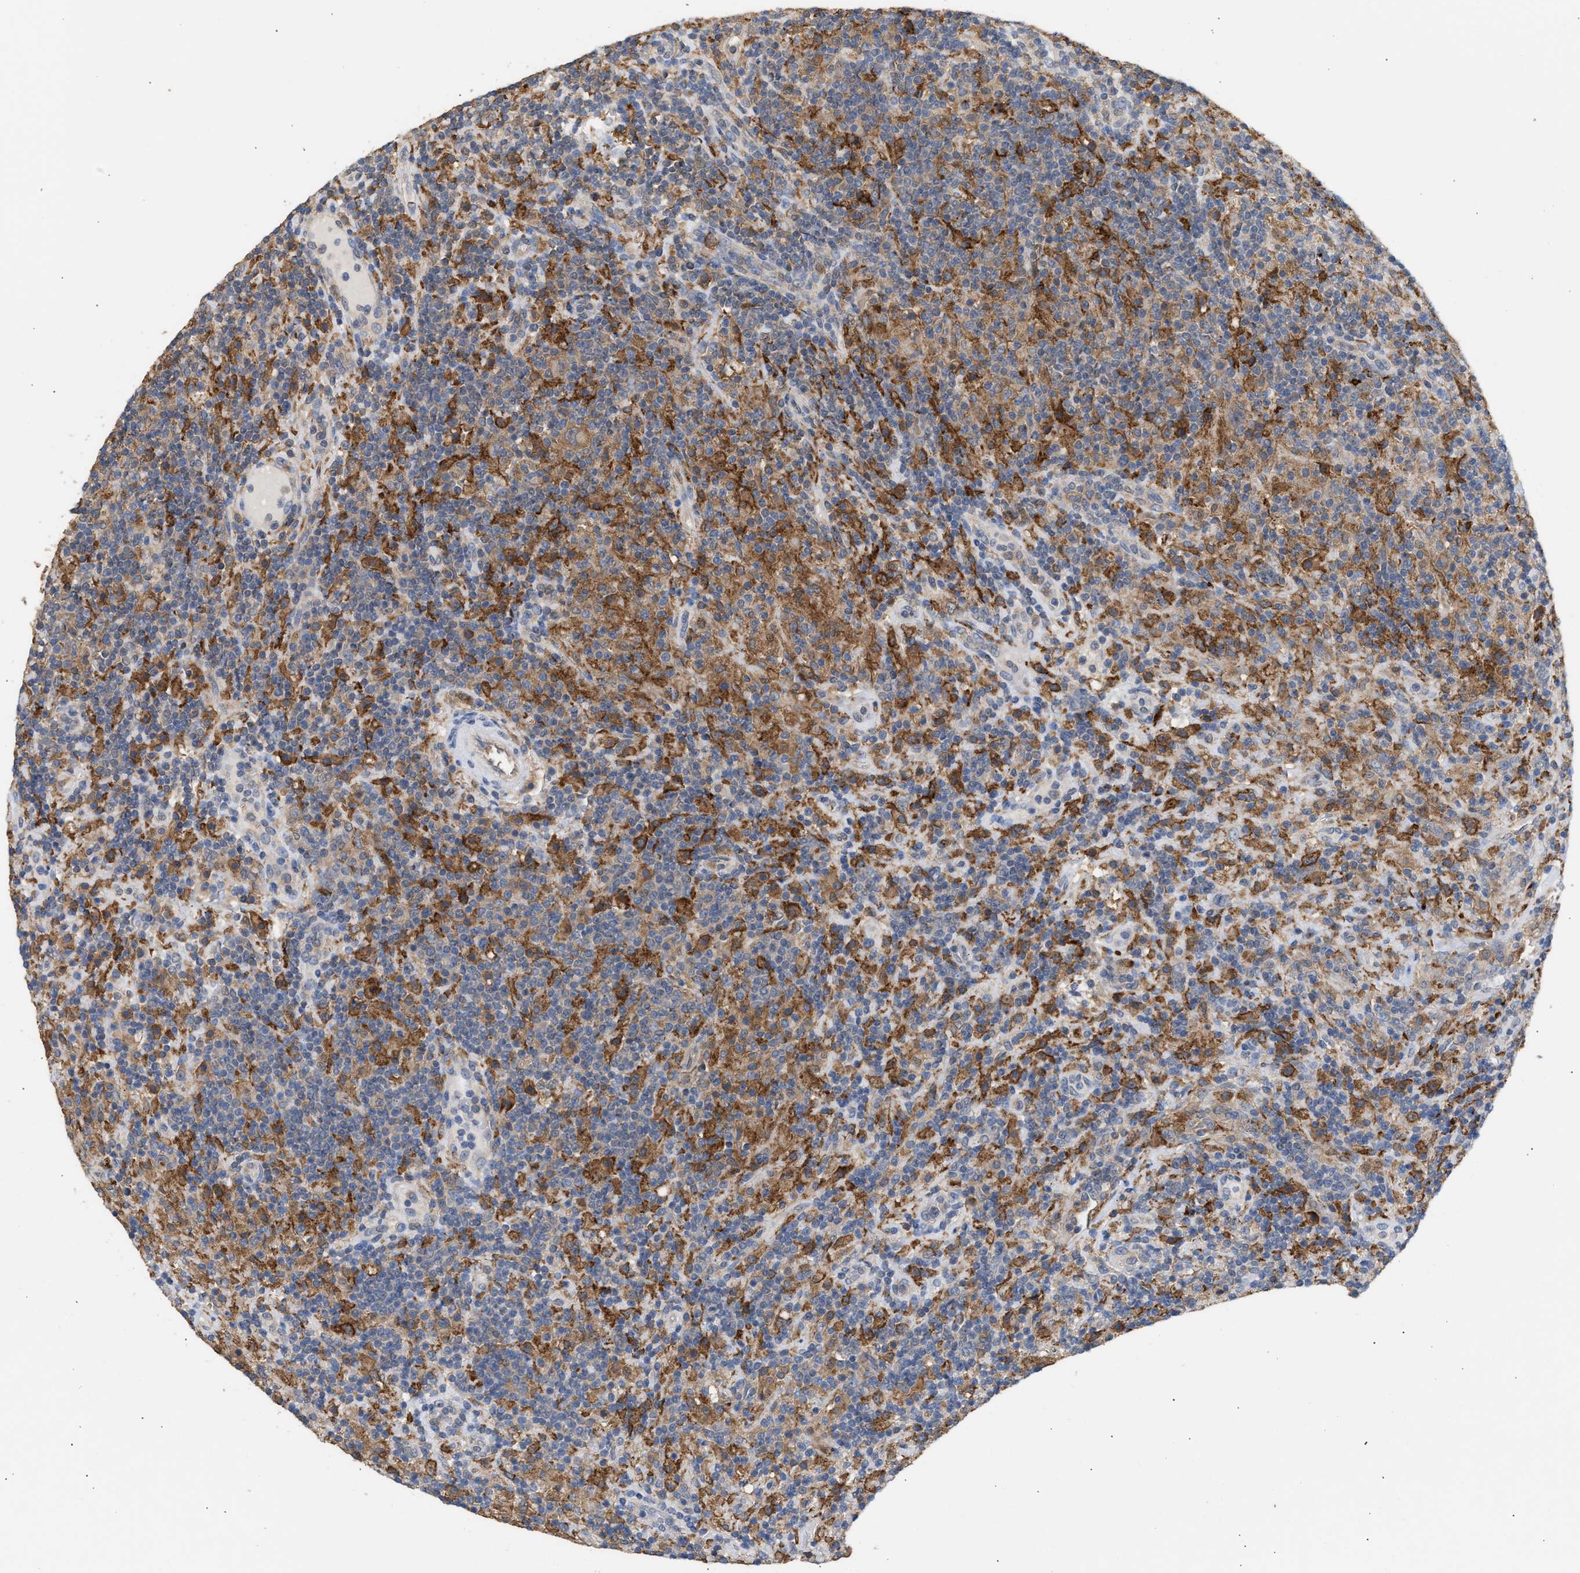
{"staining": {"intensity": "moderate", "quantity": ">75%", "location": "cytoplasmic/membranous"}, "tissue": "lymphoma", "cell_type": "Tumor cells", "image_type": "cancer", "snomed": [{"axis": "morphology", "description": "Hodgkin's disease, NOS"}, {"axis": "topography", "description": "Lymph node"}], "caption": "Immunohistochemistry (IHC) histopathology image of neoplastic tissue: human lymphoma stained using immunohistochemistry (IHC) displays medium levels of moderate protein expression localized specifically in the cytoplasmic/membranous of tumor cells, appearing as a cytoplasmic/membranous brown color.", "gene": "GCN1", "patient": {"sex": "male", "age": 70}}